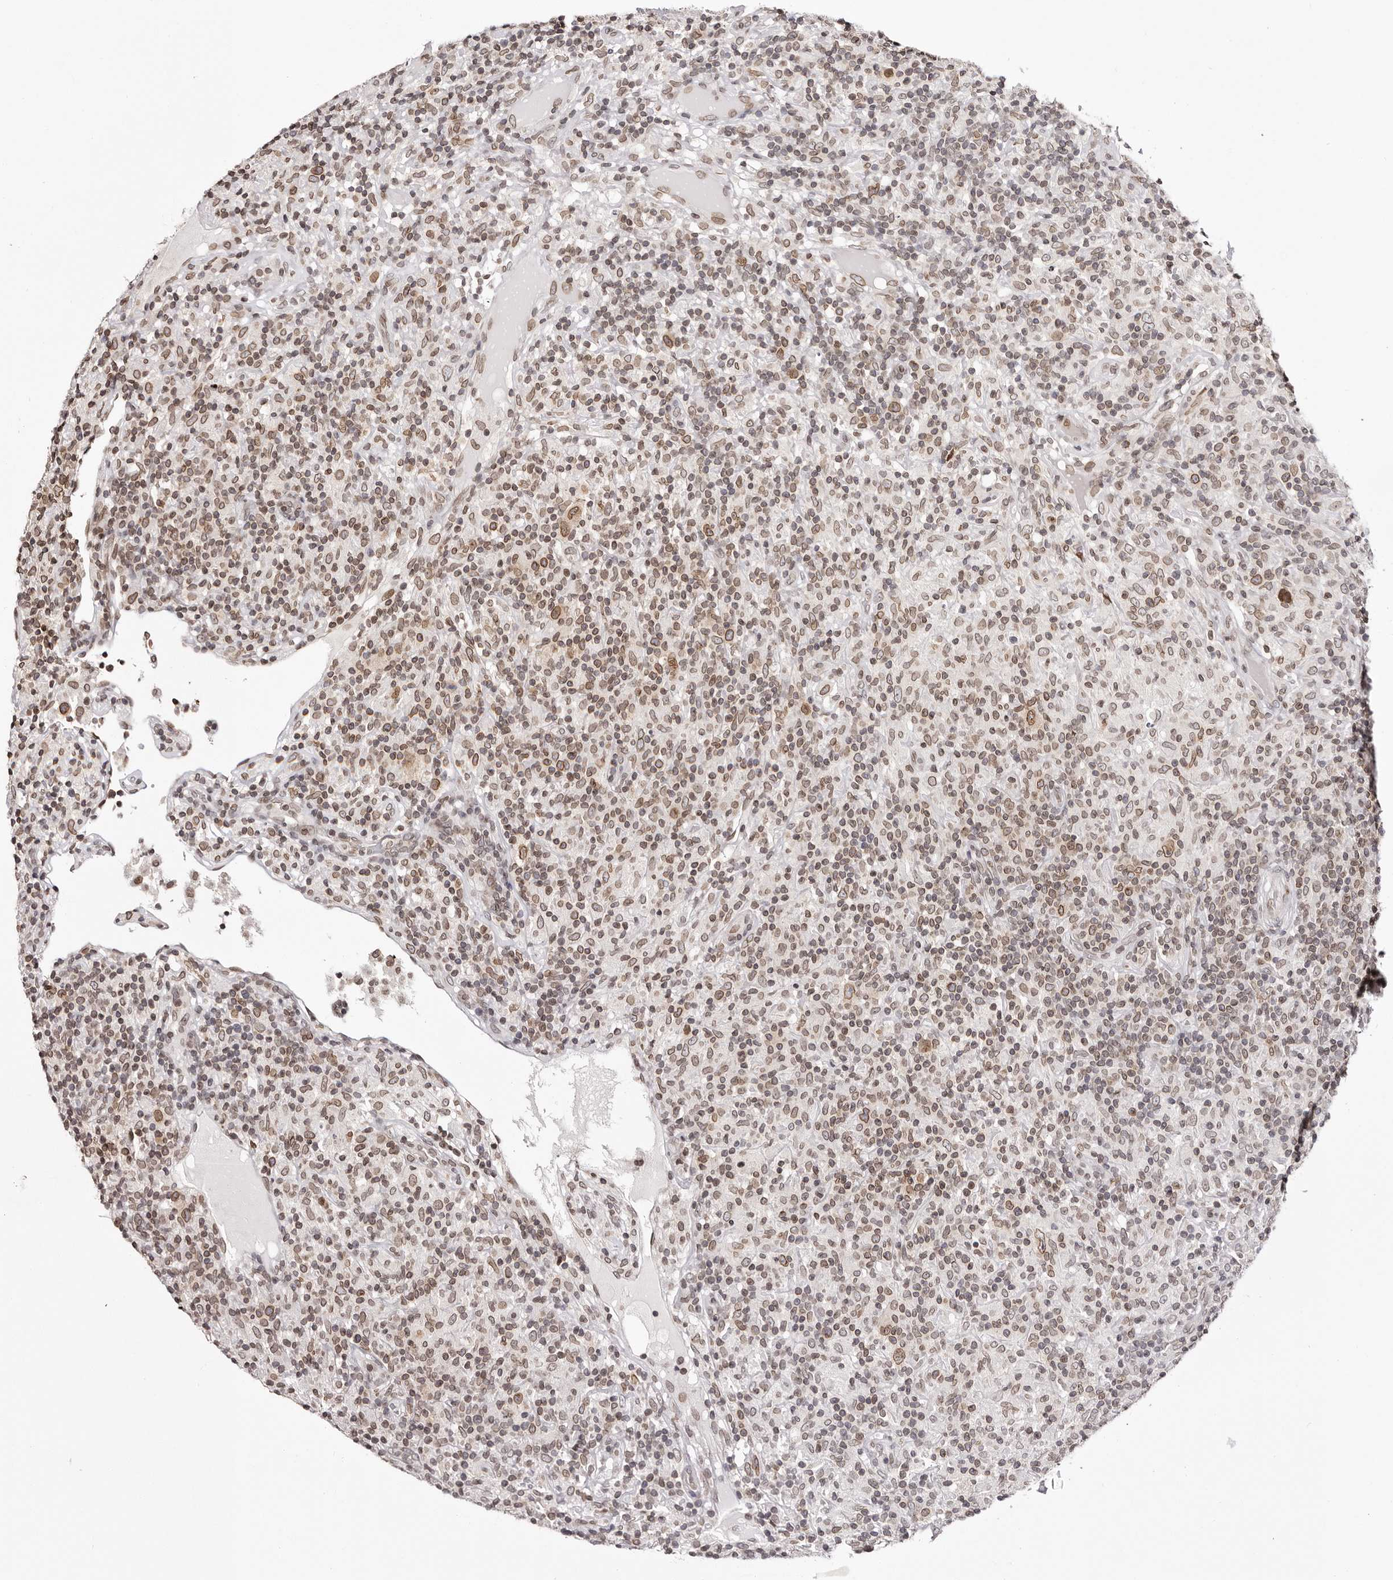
{"staining": {"intensity": "moderate", "quantity": ">75%", "location": "cytoplasmic/membranous,nuclear"}, "tissue": "lymphoma", "cell_type": "Tumor cells", "image_type": "cancer", "snomed": [{"axis": "morphology", "description": "Hodgkin's disease, NOS"}, {"axis": "topography", "description": "Lymph node"}], "caption": "Immunohistochemical staining of human lymphoma displays moderate cytoplasmic/membranous and nuclear protein expression in approximately >75% of tumor cells.", "gene": "NUP153", "patient": {"sex": "male", "age": 70}}